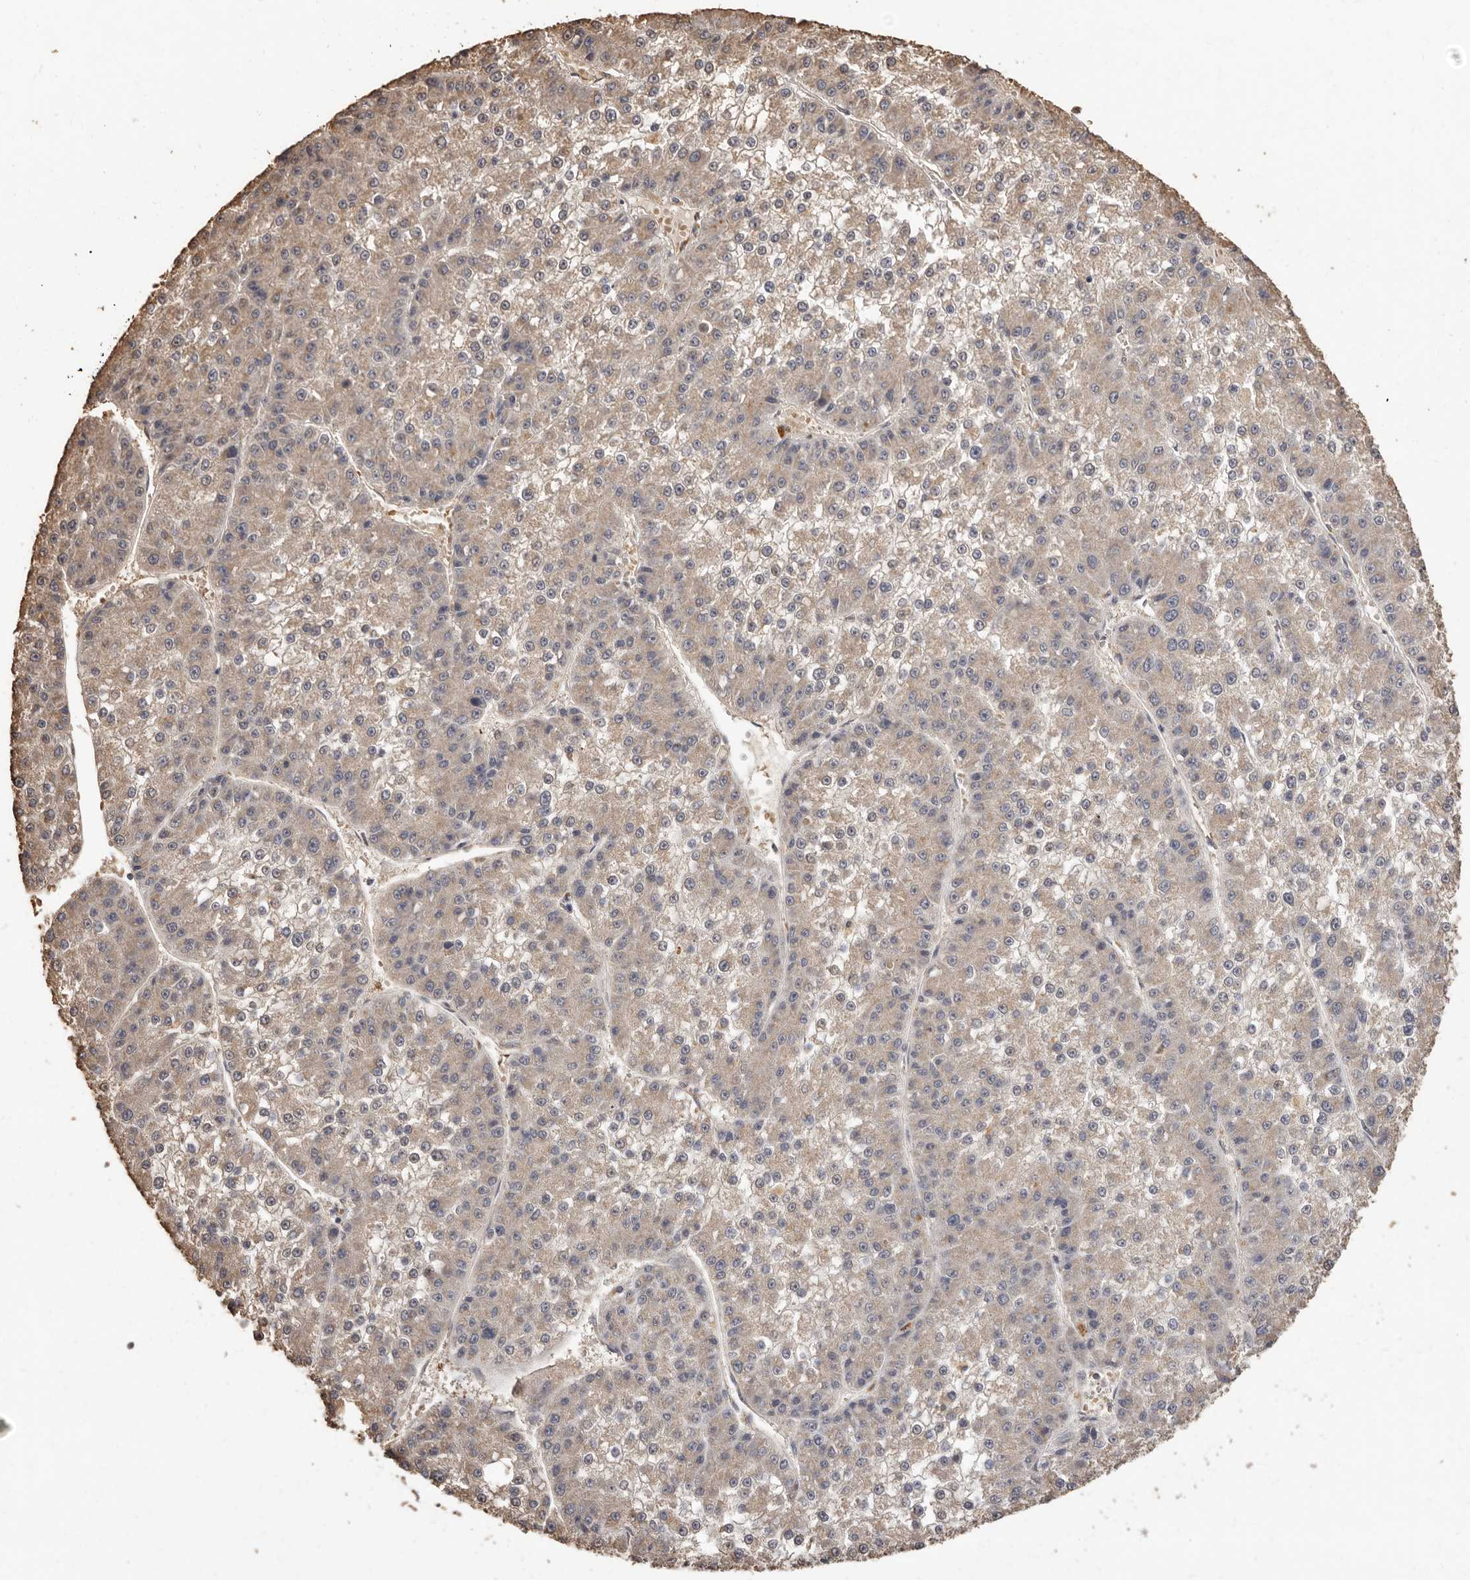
{"staining": {"intensity": "weak", "quantity": "<25%", "location": "cytoplasmic/membranous"}, "tissue": "liver cancer", "cell_type": "Tumor cells", "image_type": "cancer", "snomed": [{"axis": "morphology", "description": "Carcinoma, Hepatocellular, NOS"}, {"axis": "topography", "description": "Liver"}], "caption": "Liver hepatocellular carcinoma was stained to show a protein in brown. There is no significant positivity in tumor cells.", "gene": "INAVA", "patient": {"sex": "female", "age": 73}}